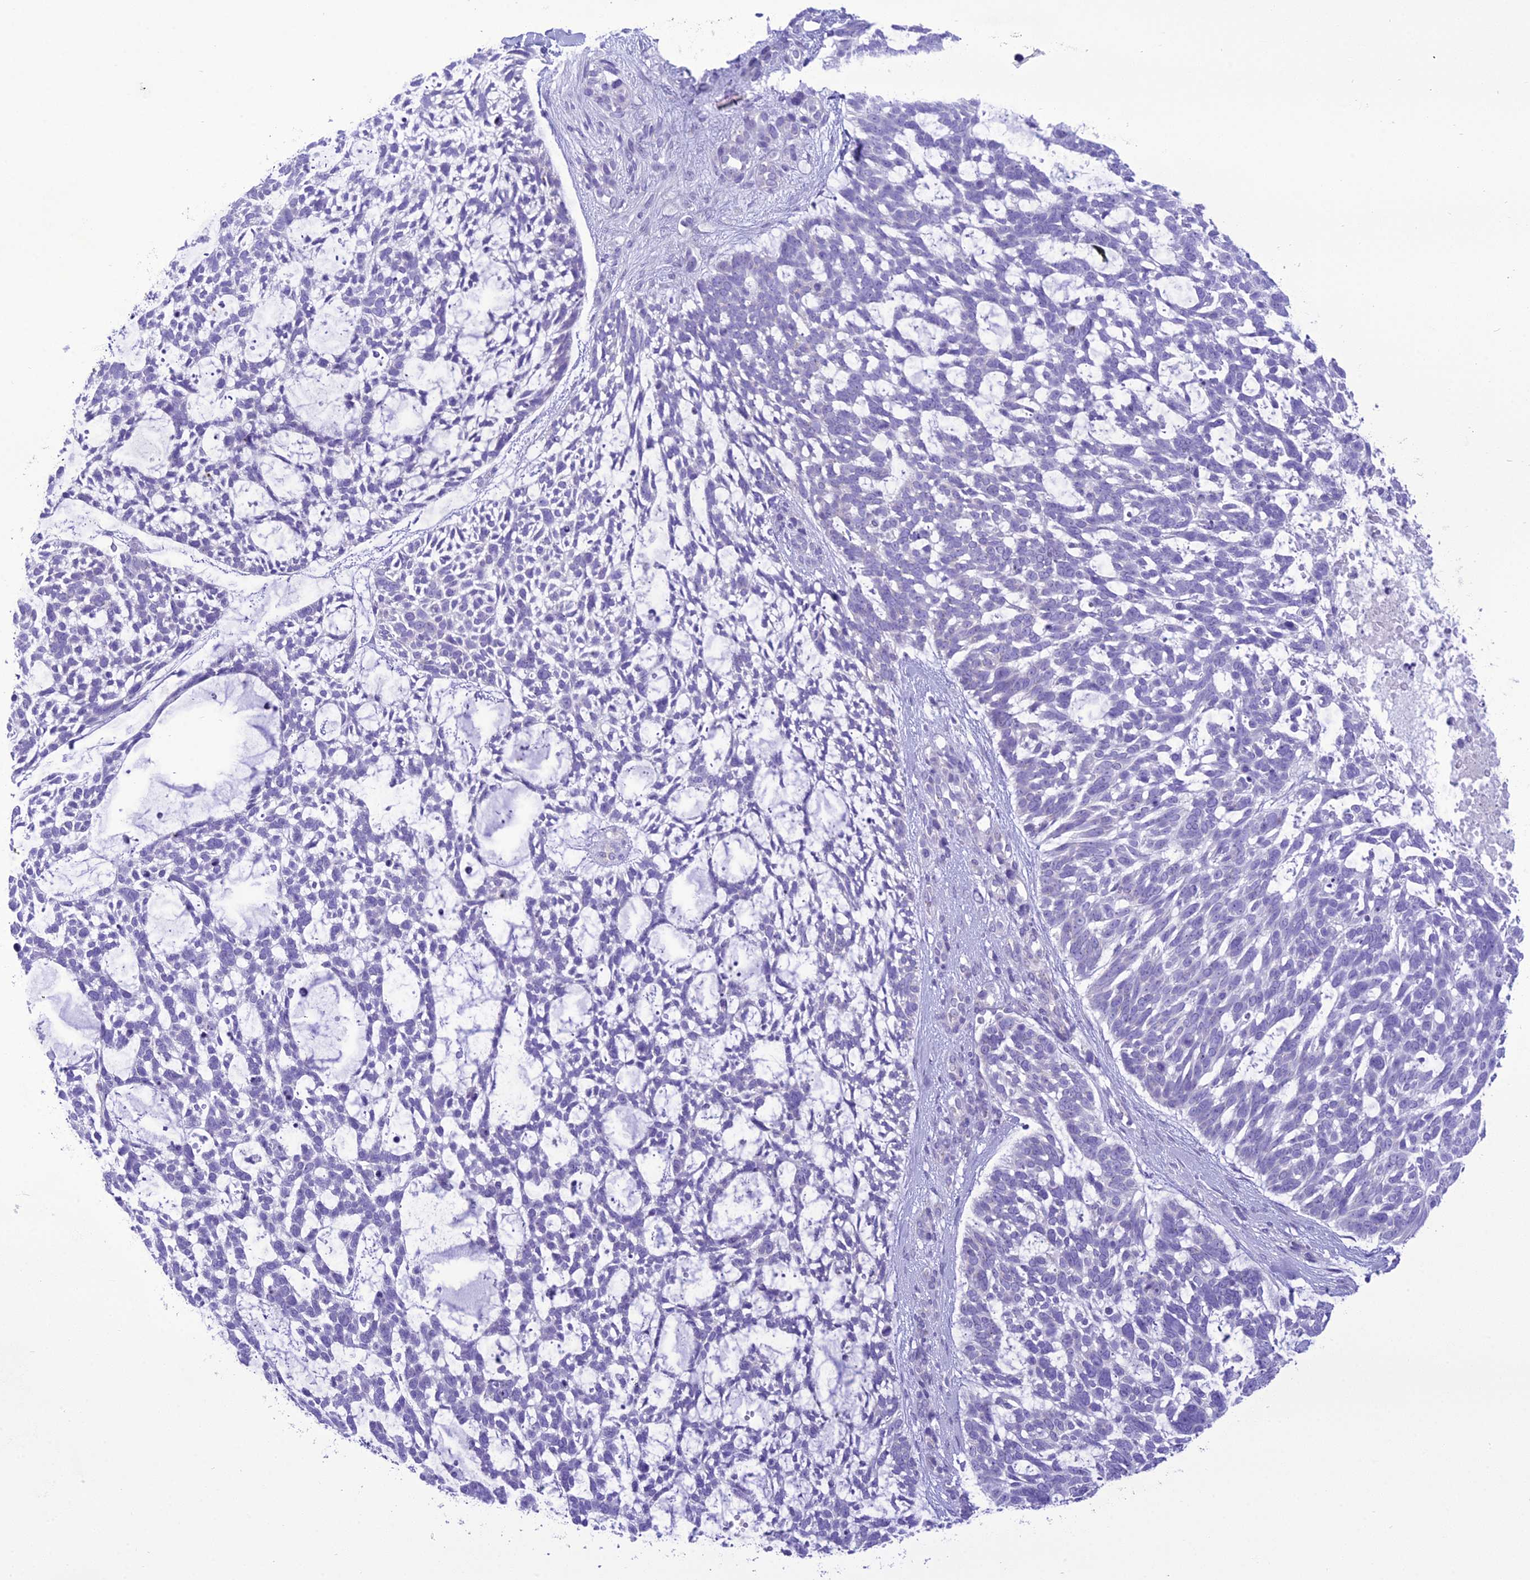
{"staining": {"intensity": "negative", "quantity": "none", "location": "none"}, "tissue": "skin cancer", "cell_type": "Tumor cells", "image_type": "cancer", "snomed": [{"axis": "morphology", "description": "Basal cell carcinoma"}, {"axis": "topography", "description": "Skin"}], "caption": "High power microscopy photomicrograph of an immunohistochemistry (IHC) micrograph of basal cell carcinoma (skin), revealing no significant expression in tumor cells.", "gene": "B9D2", "patient": {"sex": "male", "age": 88}}